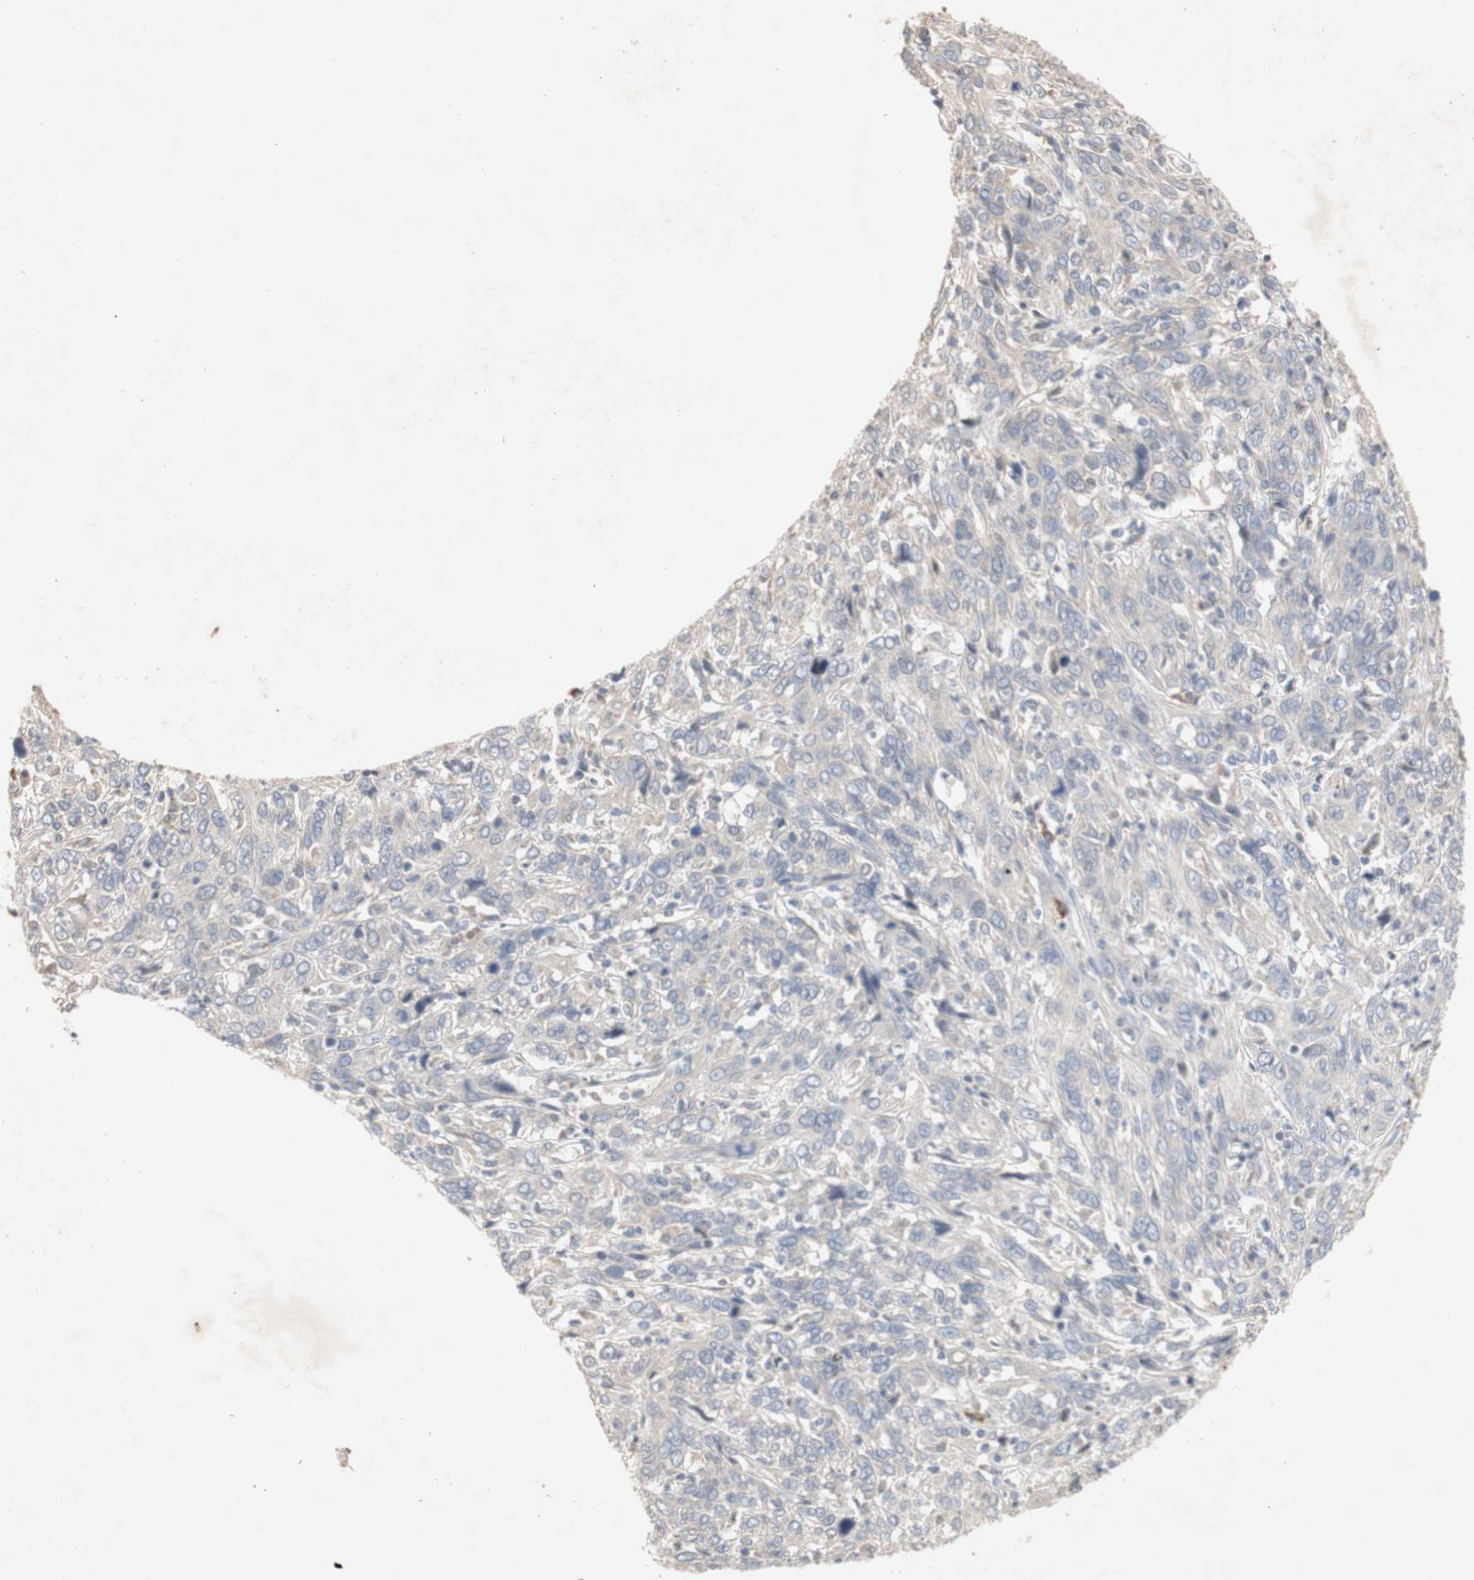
{"staining": {"intensity": "negative", "quantity": "none", "location": "none"}, "tissue": "cervical cancer", "cell_type": "Tumor cells", "image_type": "cancer", "snomed": [{"axis": "morphology", "description": "Squamous cell carcinoma, NOS"}, {"axis": "topography", "description": "Cervix"}], "caption": "An immunohistochemistry image of cervical cancer is shown. There is no staining in tumor cells of cervical cancer.", "gene": "FOSB", "patient": {"sex": "female", "age": 46}}